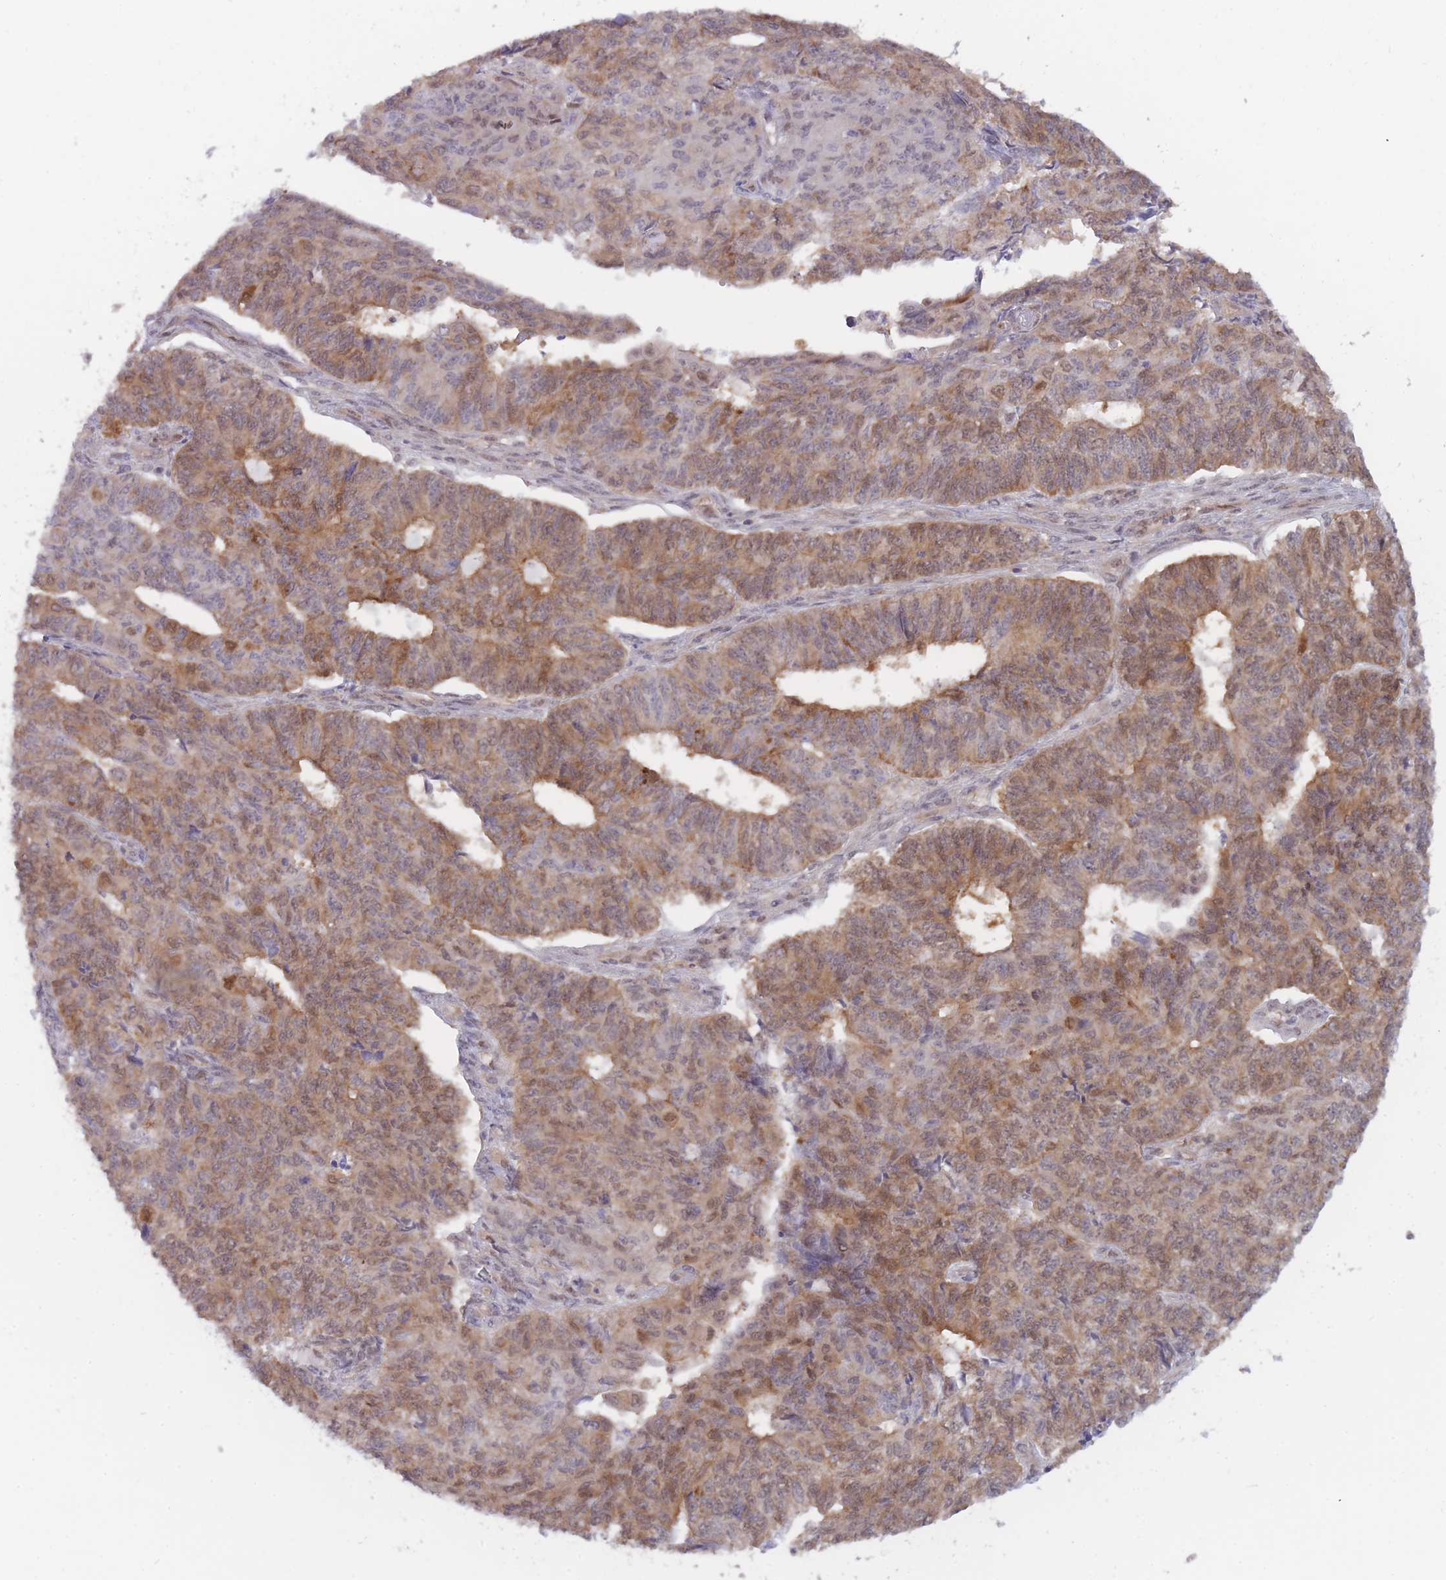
{"staining": {"intensity": "moderate", "quantity": "25%-75%", "location": "cytoplasmic/membranous,nuclear"}, "tissue": "endometrial cancer", "cell_type": "Tumor cells", "image_type": "cancer", "snomed": [{"axis": "morphology", "description": "Adenocarcinoma, NOS"}, {"axis": "topography", "description": "Endometrium"}], "caption": "This micrograph reveals endometrial adenocarcinoma stained with immunohistochemistry (IHC) to label a protein in brown. The cytoplasmic/membranous and nuclear of tumor cells show moderate positivity for the protein. Nuclei are counter-stained blue.", "gene": "NSFL1C", "patient": {"sex": "female", "age": 32}}